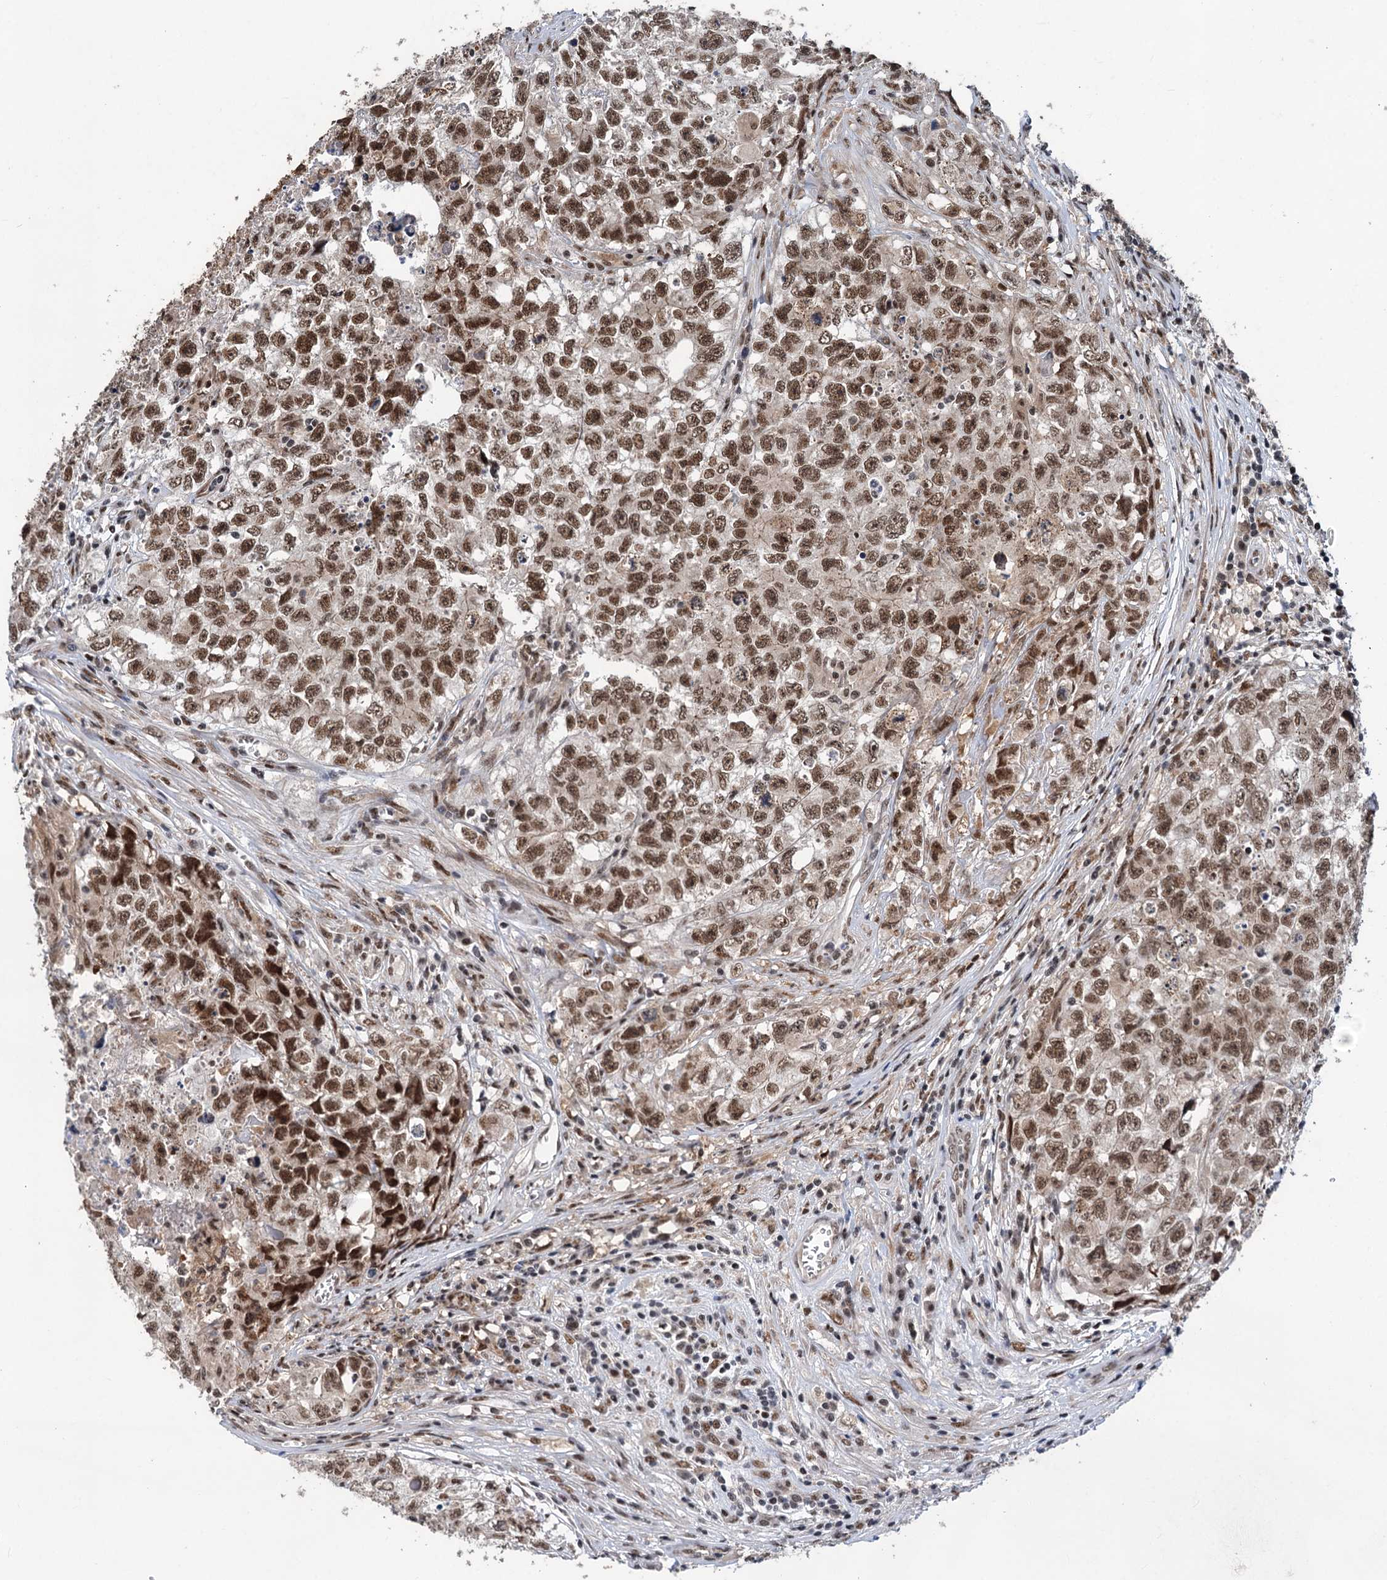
{"staining": {"intensity": "moderate", "quantity": ">75%", "location": "nuclear"}, "tissue": "testis cancer", "cell_type": "Tumor cells", "image_type": "cancer", "snomed": [{"axis": "morphology", "description": "Seminoma, NOS"}, {"axis": "morphology", "description": "Carcinoma, Embryonal, NOS"}, {"axis": "topography", "description": "Testis"}], "caption": "Protein staining reveals moderate nuclear expression in about >75% of tumor cells in testis seminoma.", "gene": "PHF8", "patient": {"sex": "male", "age": 43}}